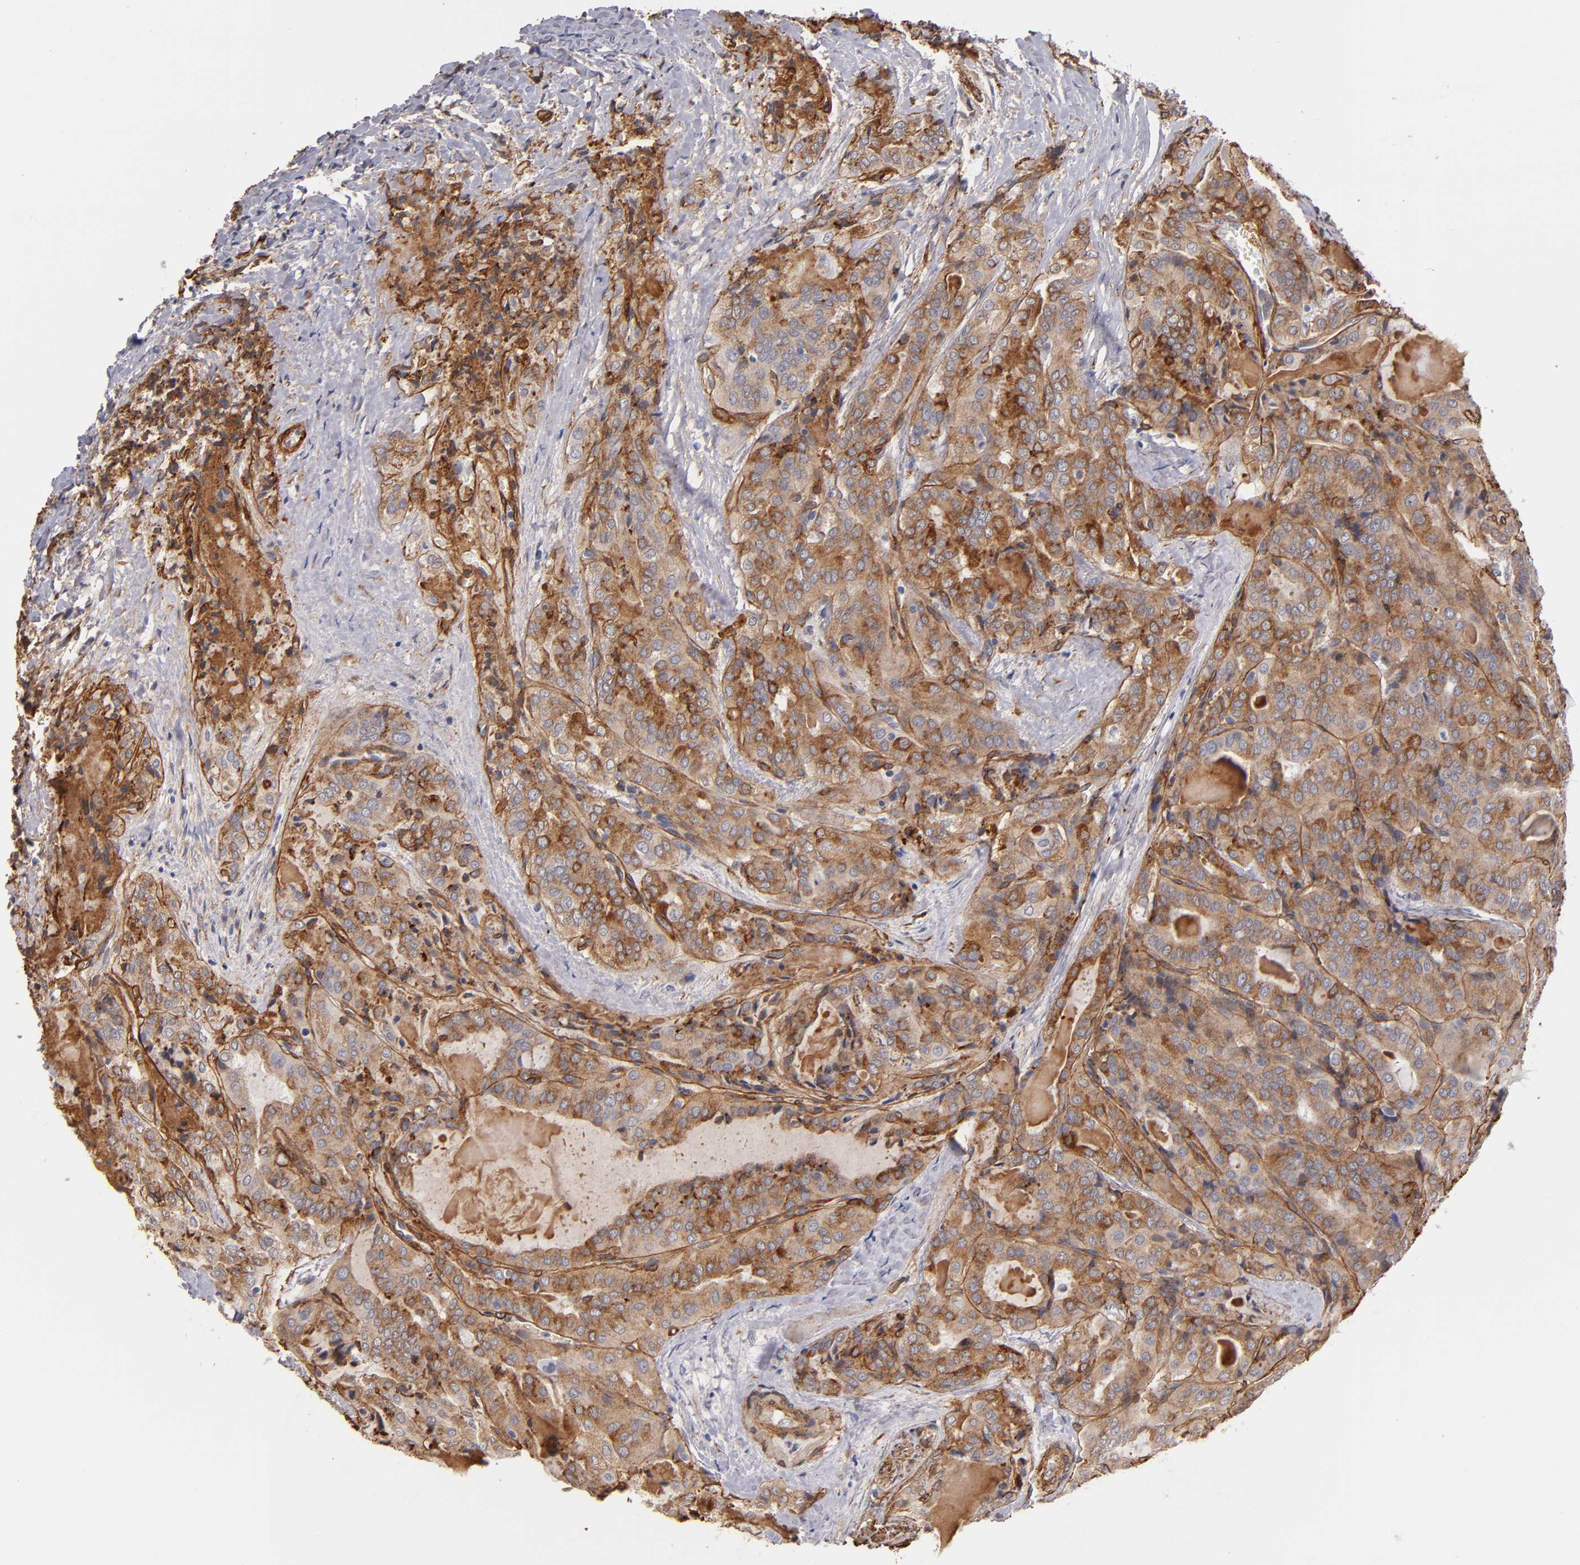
{"staining": {"intensity": "moderate", "quantity": ">75%", "location": "cytoplasmic/membranous"}, "tissue": "thyroid cancer", "cell_type": "Tumor cells", "image_type": "cancer", "snomed": [{"axis": "morphology", "description": "Papillary adenocarcinoma, NOS"}, {"axis": "topography", "description": "Thyroid gland"}], "caption": "Papillary adenocarcinoma (thyroid) stained with IHC shows moderate cytoplasmic/membranous positivity in about >75% of tumor cells.", "gene": "LAMC1", "patient": {"sex": "female", "age": 71}}